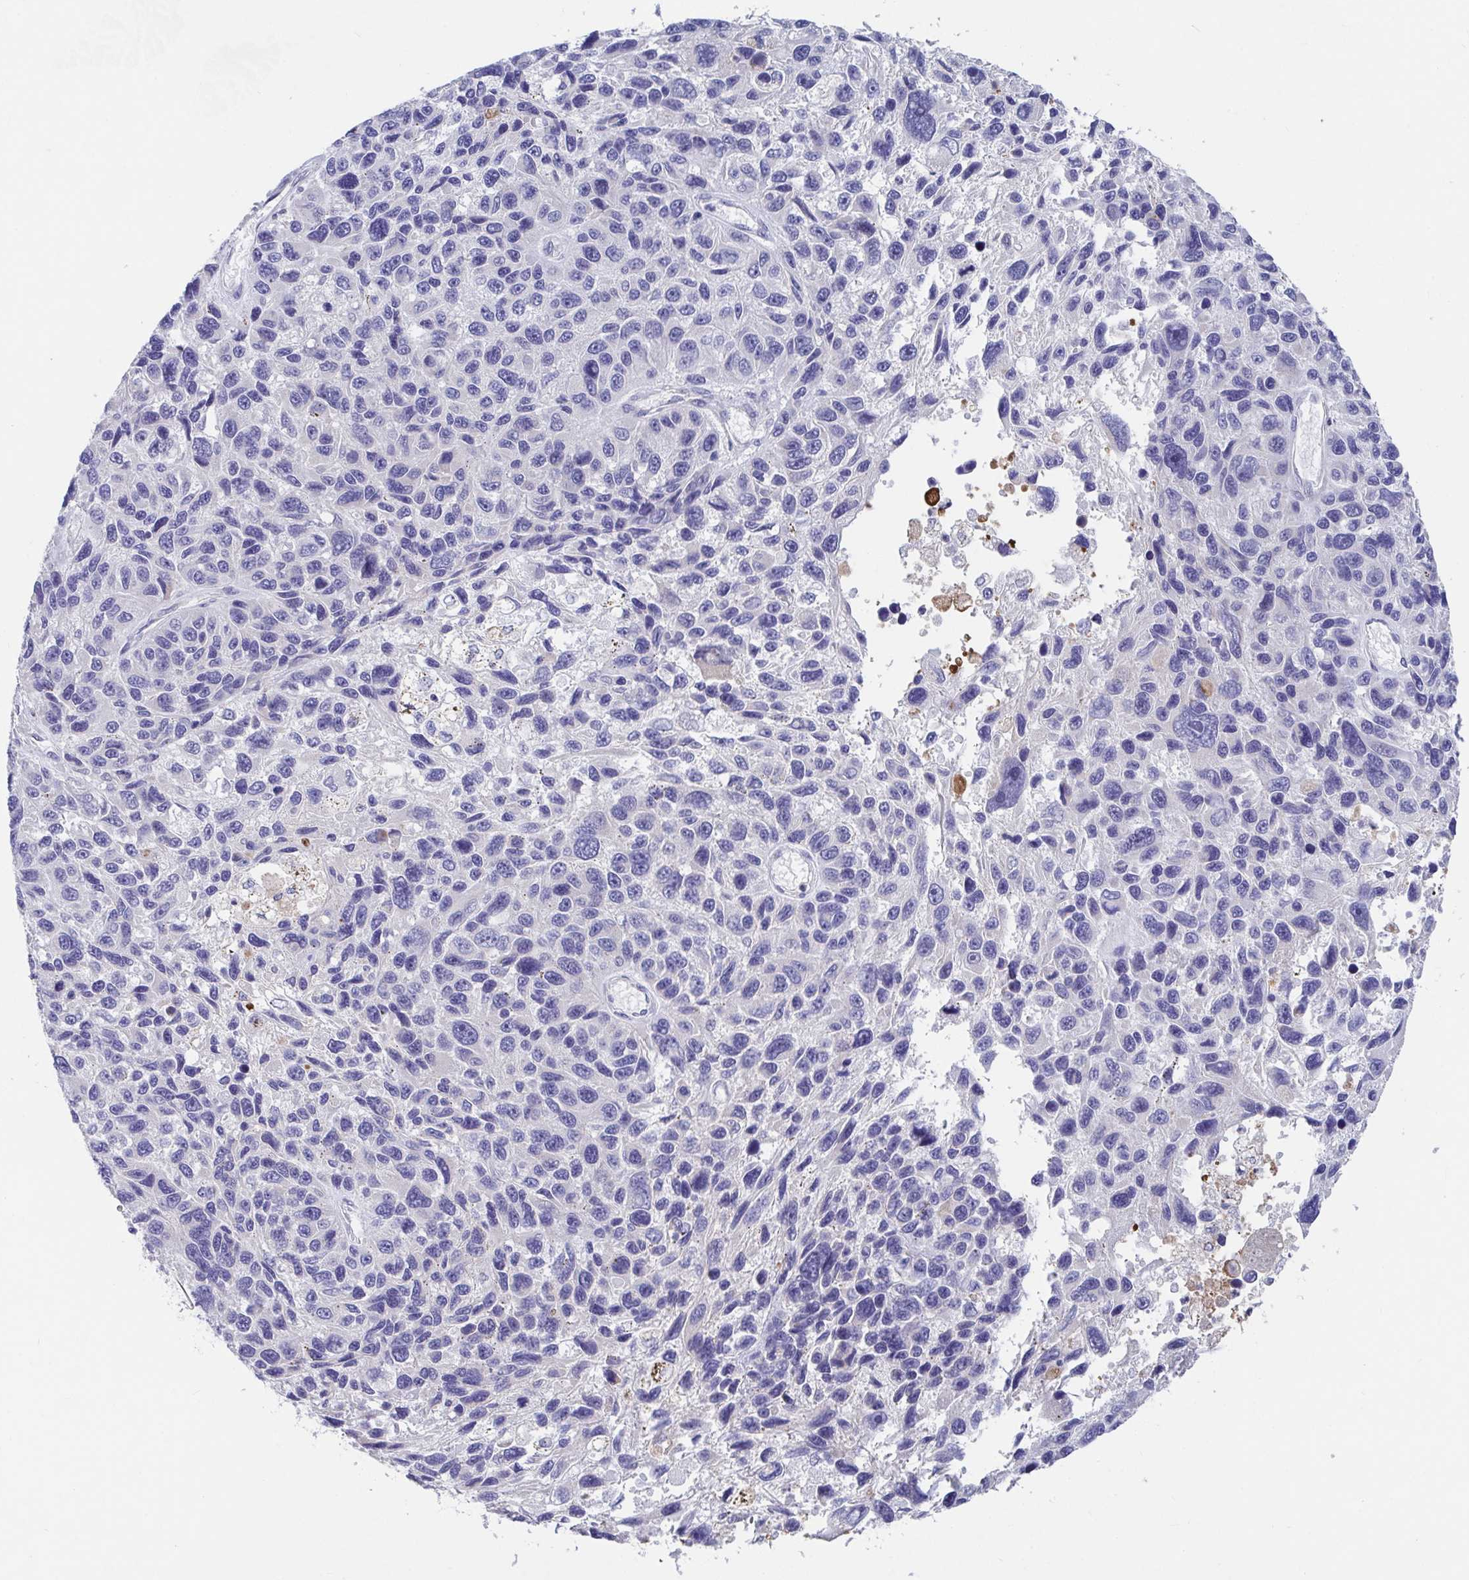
{"staining": {"intensity": "negative", "quantity": "none", "location": "none"}, "tissue": "melanoma", "cell_type": "Tumor cells", "image_type": "cancer", "snomed": [{"axis": "morphology", "description": "Malignant melanoma, NOS"}, {"axis": "topography", "description": "Skin"}], "caption": "Tumor cells show no significant protein positivity in malignant melanoma. (Stains: DAB (3,3'-diaminobenzidine) IHC with hematoxylin counter stain, Microscopy: brightfield microscopy at high magnification).", "gene": "ZNF561", "patient": {"sex": "male", "age": 53}}